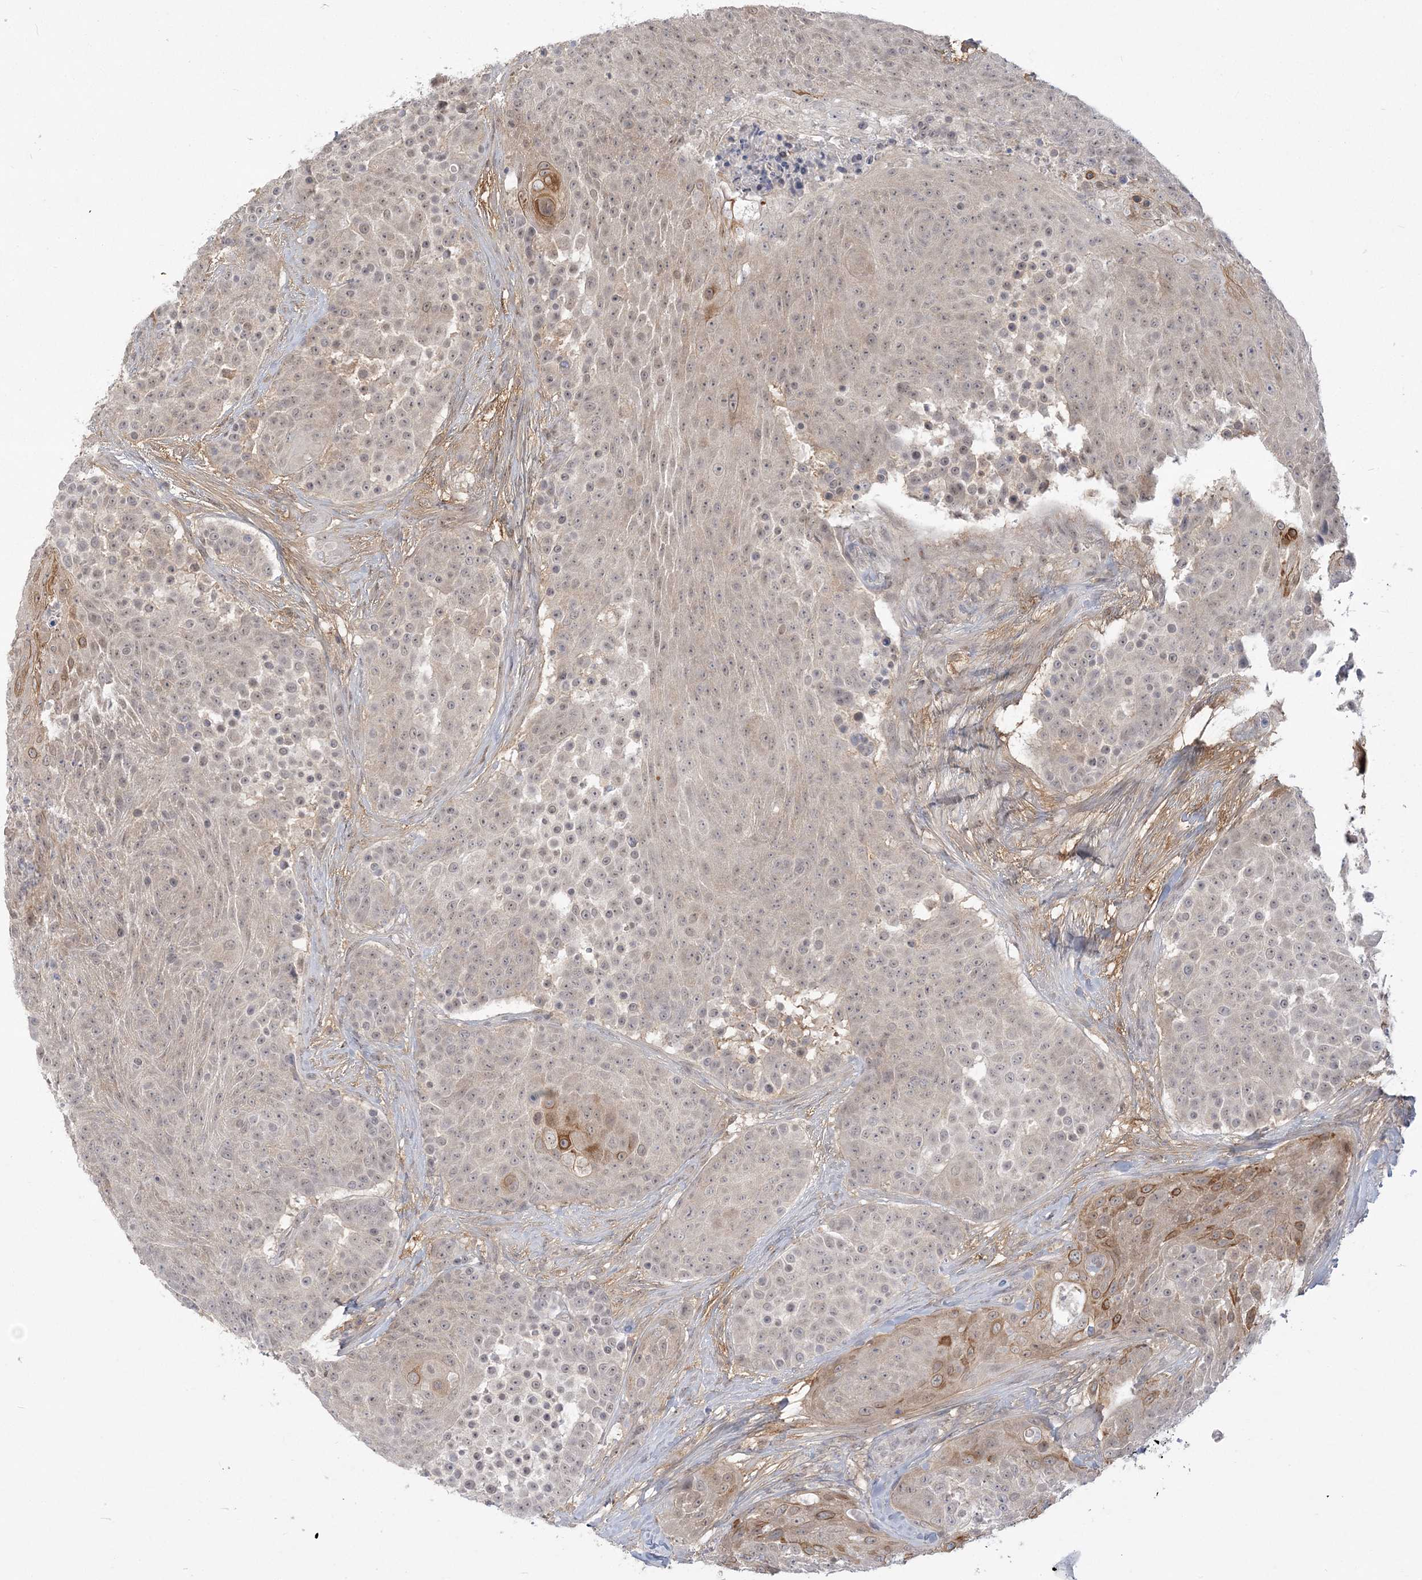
{"staining": {"intensity": "moderate", "quantity": "<25%", "location": "cytoplasmic/membranous"}, "tissue": "urothelial cancer", "cell_type": "Tumor cells", "image_type": "cancer", "snomed": [{"axis": "morphology", "description": "Urothelial carcinoma, High grade"}, {"axis": "topography", "description": "Urinary bladder"}], "caption": "Immunohistochemistry (IHC) of human urothelial cancer shows low levels of moderate cytoplasmic/membranous positivity in about <25% of tumor cells. (IHC, brightfield microscopy, high magnification).", "gene": "ANKS1A", "patient": {"sex": "female", "age": 63}}